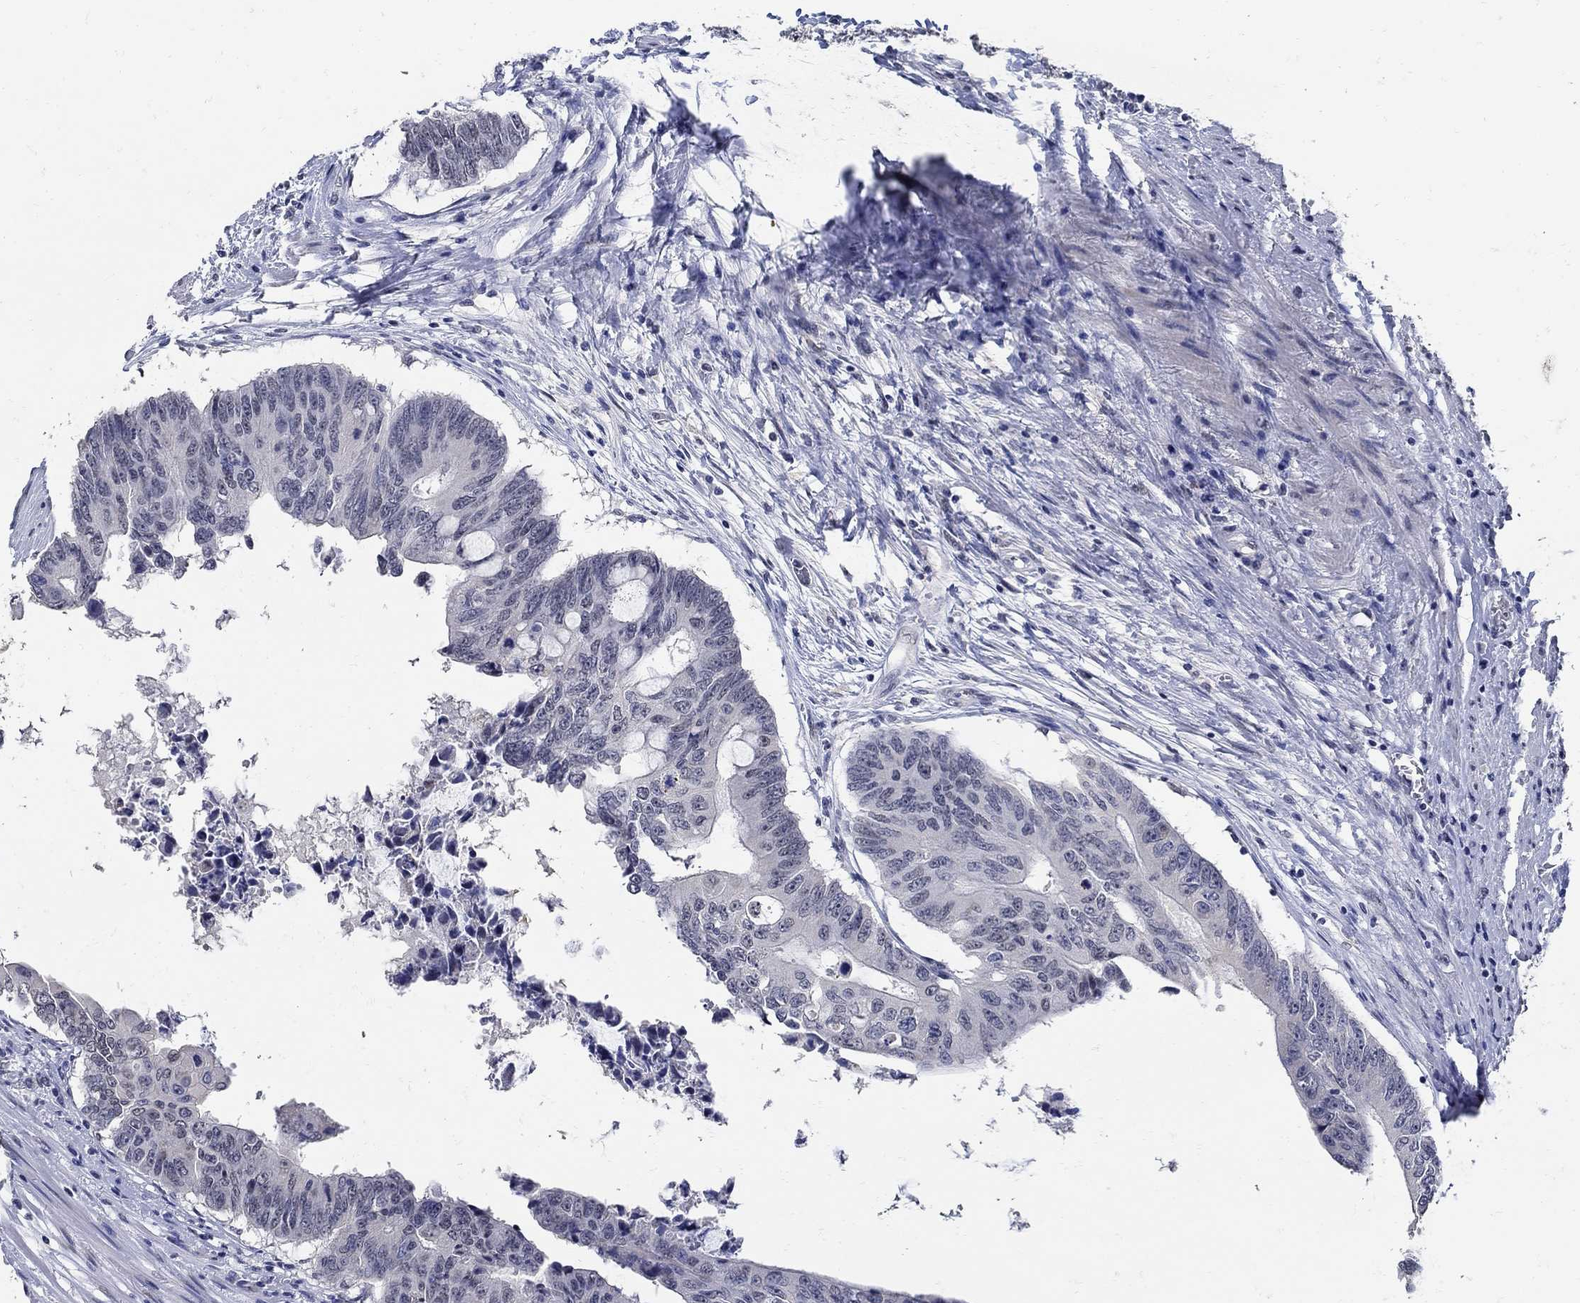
{"staining": {"intensity": "negative", "quantity": "none", "location": "none"}, "tissue": "colorectal cancer", "cell_type": "Tumor cells", "image_type": "cancer", "snomed": [{"axis": "morphology", "description": "Adenocarcinoma, NOS"}, {"axis": "topography", "description": "Rectum"}], "caption": "Colorectal cancer (adenocarcinoma) stained for a protein using IHC demonstrates no expression tumor cells.", "gene": "KCNN3", "patient": {"sex": "male", "age": 59}}